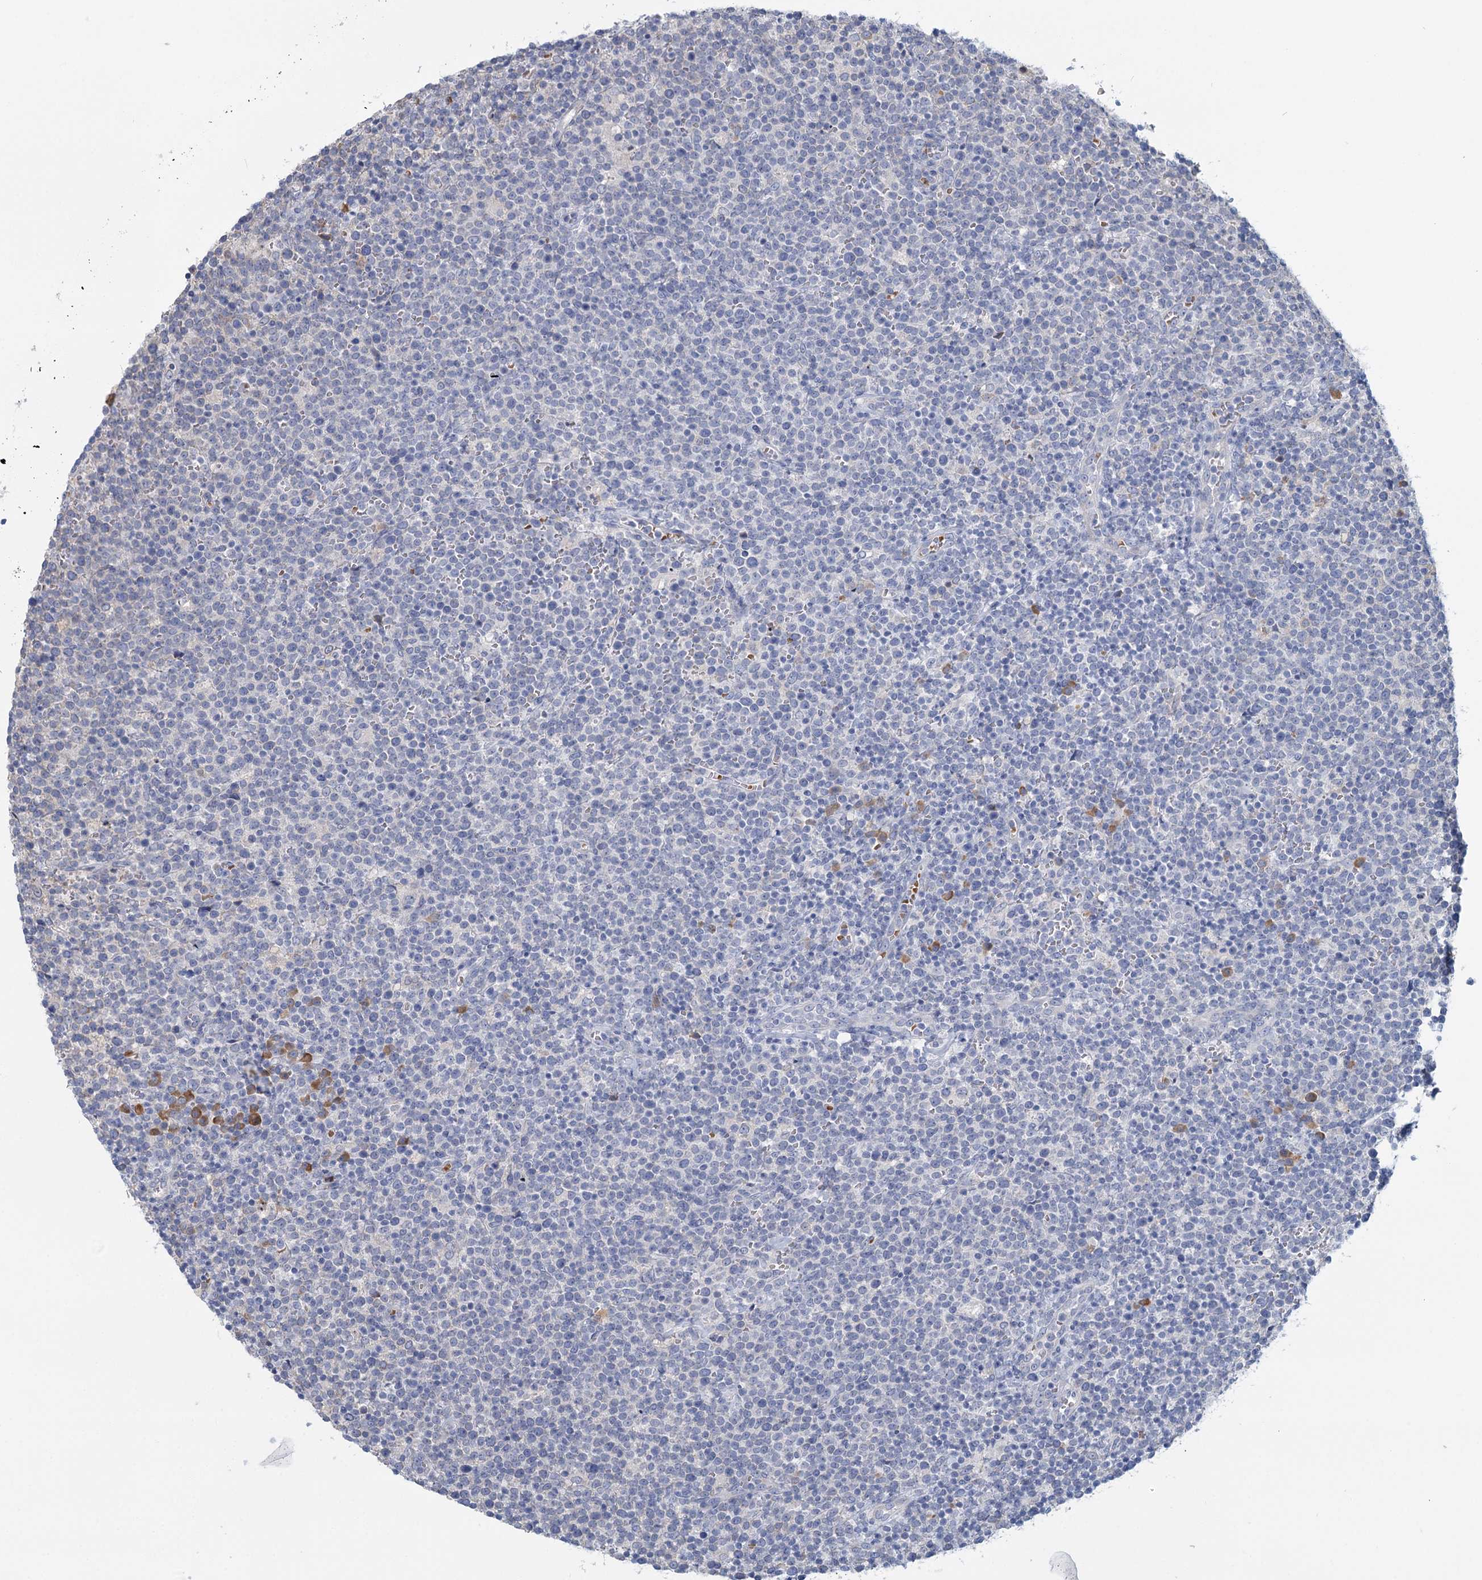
{"staining": {"intensity": "negative", "quantity": "none", "location": "none"}, "tissue": "lymphoma", "cell_type": "Tumor cells", "image_type": "cancer", "snomed": [{"axis": "morphology", "description": "Malignant lymphoma, non-Hodgkin's type, High grade"}, {"axis": "topography", "description": "Lymph node"}], "caption": "The photomicrograph shows no staining of tumor cells in malignant lymphoma, non-Hodgkin's type (high-grade).", "gene": "ANKRD16", "patient": {"sex": "male", "age": 61}}